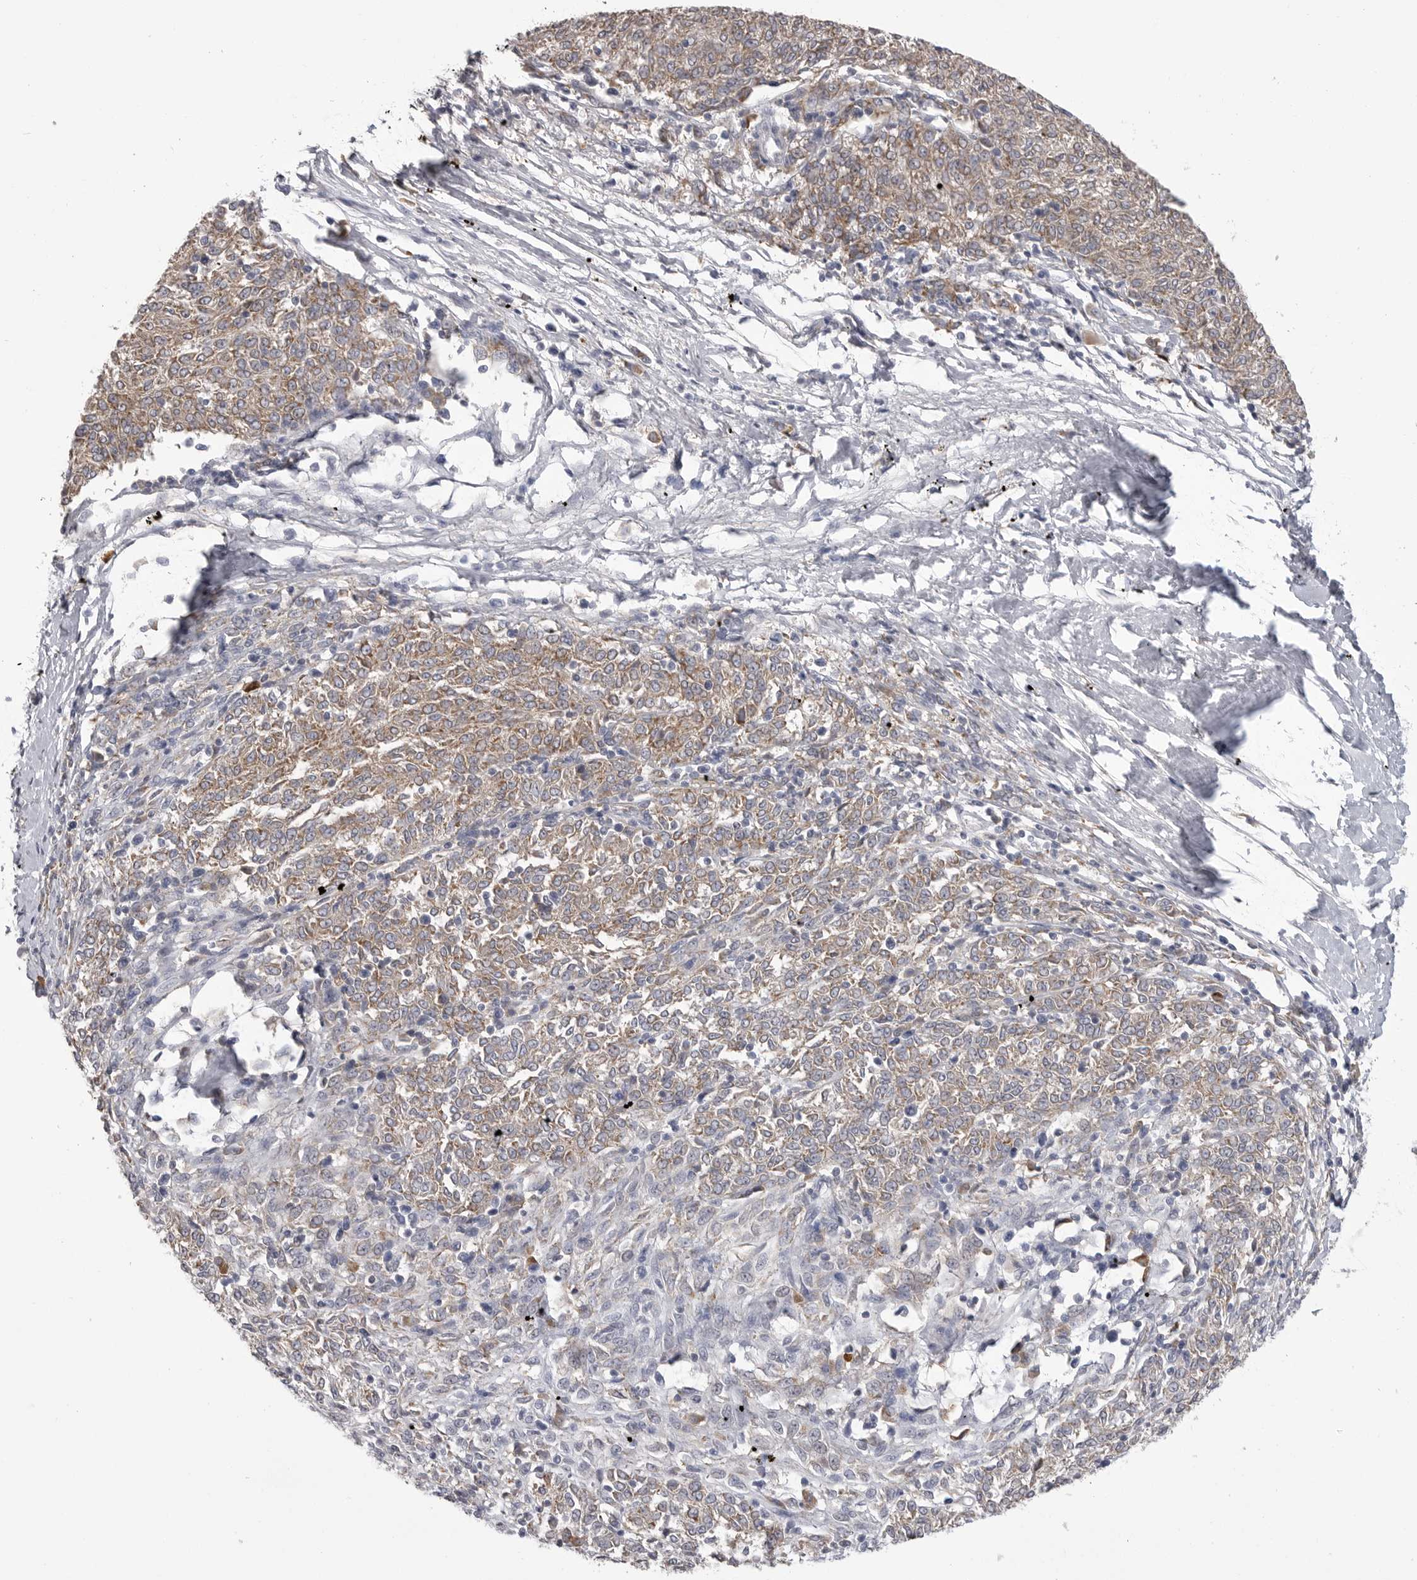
{"staining": {"intensity": "weak", "quantity": ">75%", "location": "cytoplasmic/membranous"}, "tissue": "melanoma", "cell_type": "Tumor cells", "image_type": "cancer", "snomed": [{"axis": "morphology", "description": "Malignant melanoma, NOS"}, {"axis": "topography", "description": "Skin"}], "caption": "Immunohistochemistry (DAB (3,3'-diaminobenzidine)) staining of human melanoma shows weak cytoplasmic/membranous protein staining in about >75% of tumor cells. (DAB (3,3'-diaminobenzidine) IHC with brightfield microscopy, high magnification).", "gene": "FKBP2", "patient": {"sex": "female", "age": 72}}